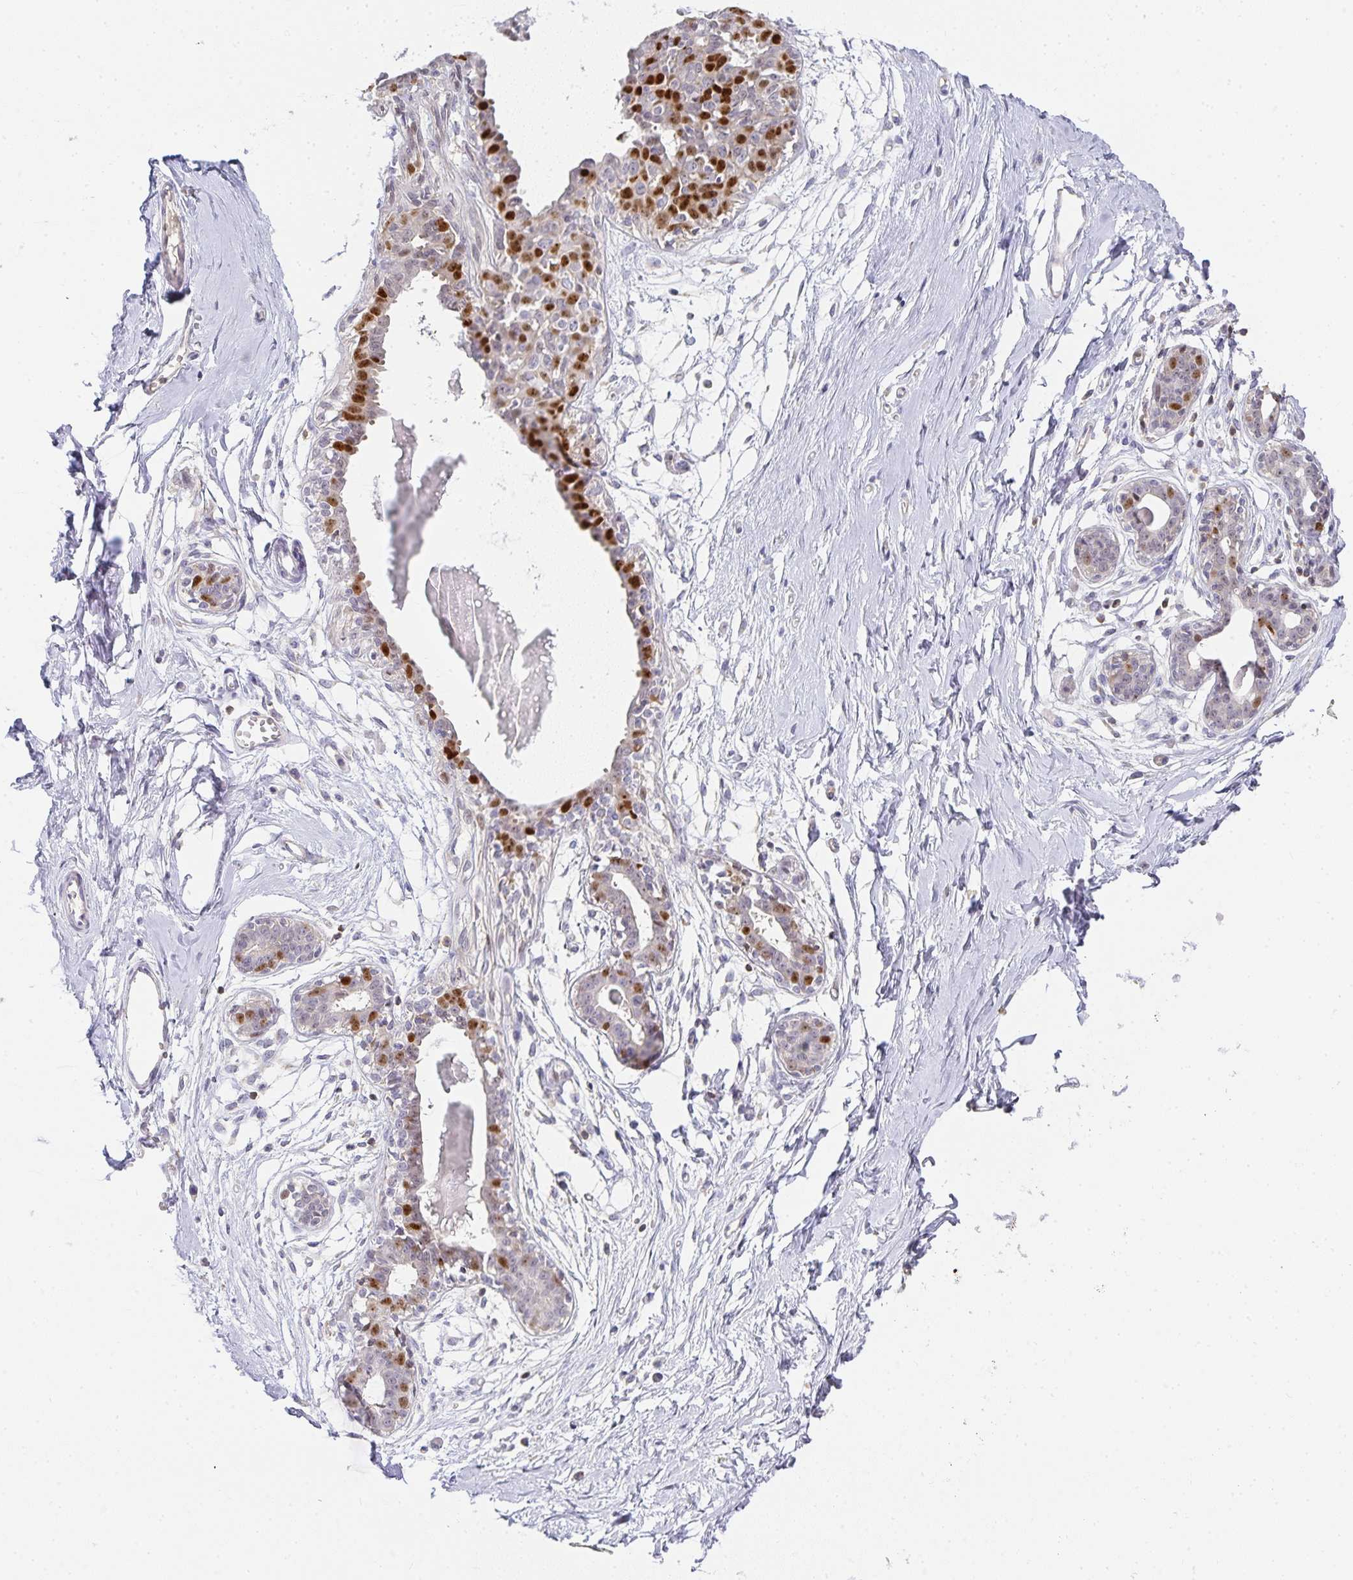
{"staining": {"intensity": "negative", "quantity": "none", "location": "none"}, "tissue": "breast", "cell_type": "Adipocytes", "image_type": "normal", "snomed": [{"axis": "morphology", "description": "Normal tissue, NOS"}, {"axis": "topography", "description": "Breast"}], "caption": "High magnification brightfield microscopy of unremarkable breast stained with DAB (brown) and counterstained with hematoxylin (blue): adipocytes show no significant positivity.", "gene": "GATA3", "patient": {"sex": "female", "age": 45}}